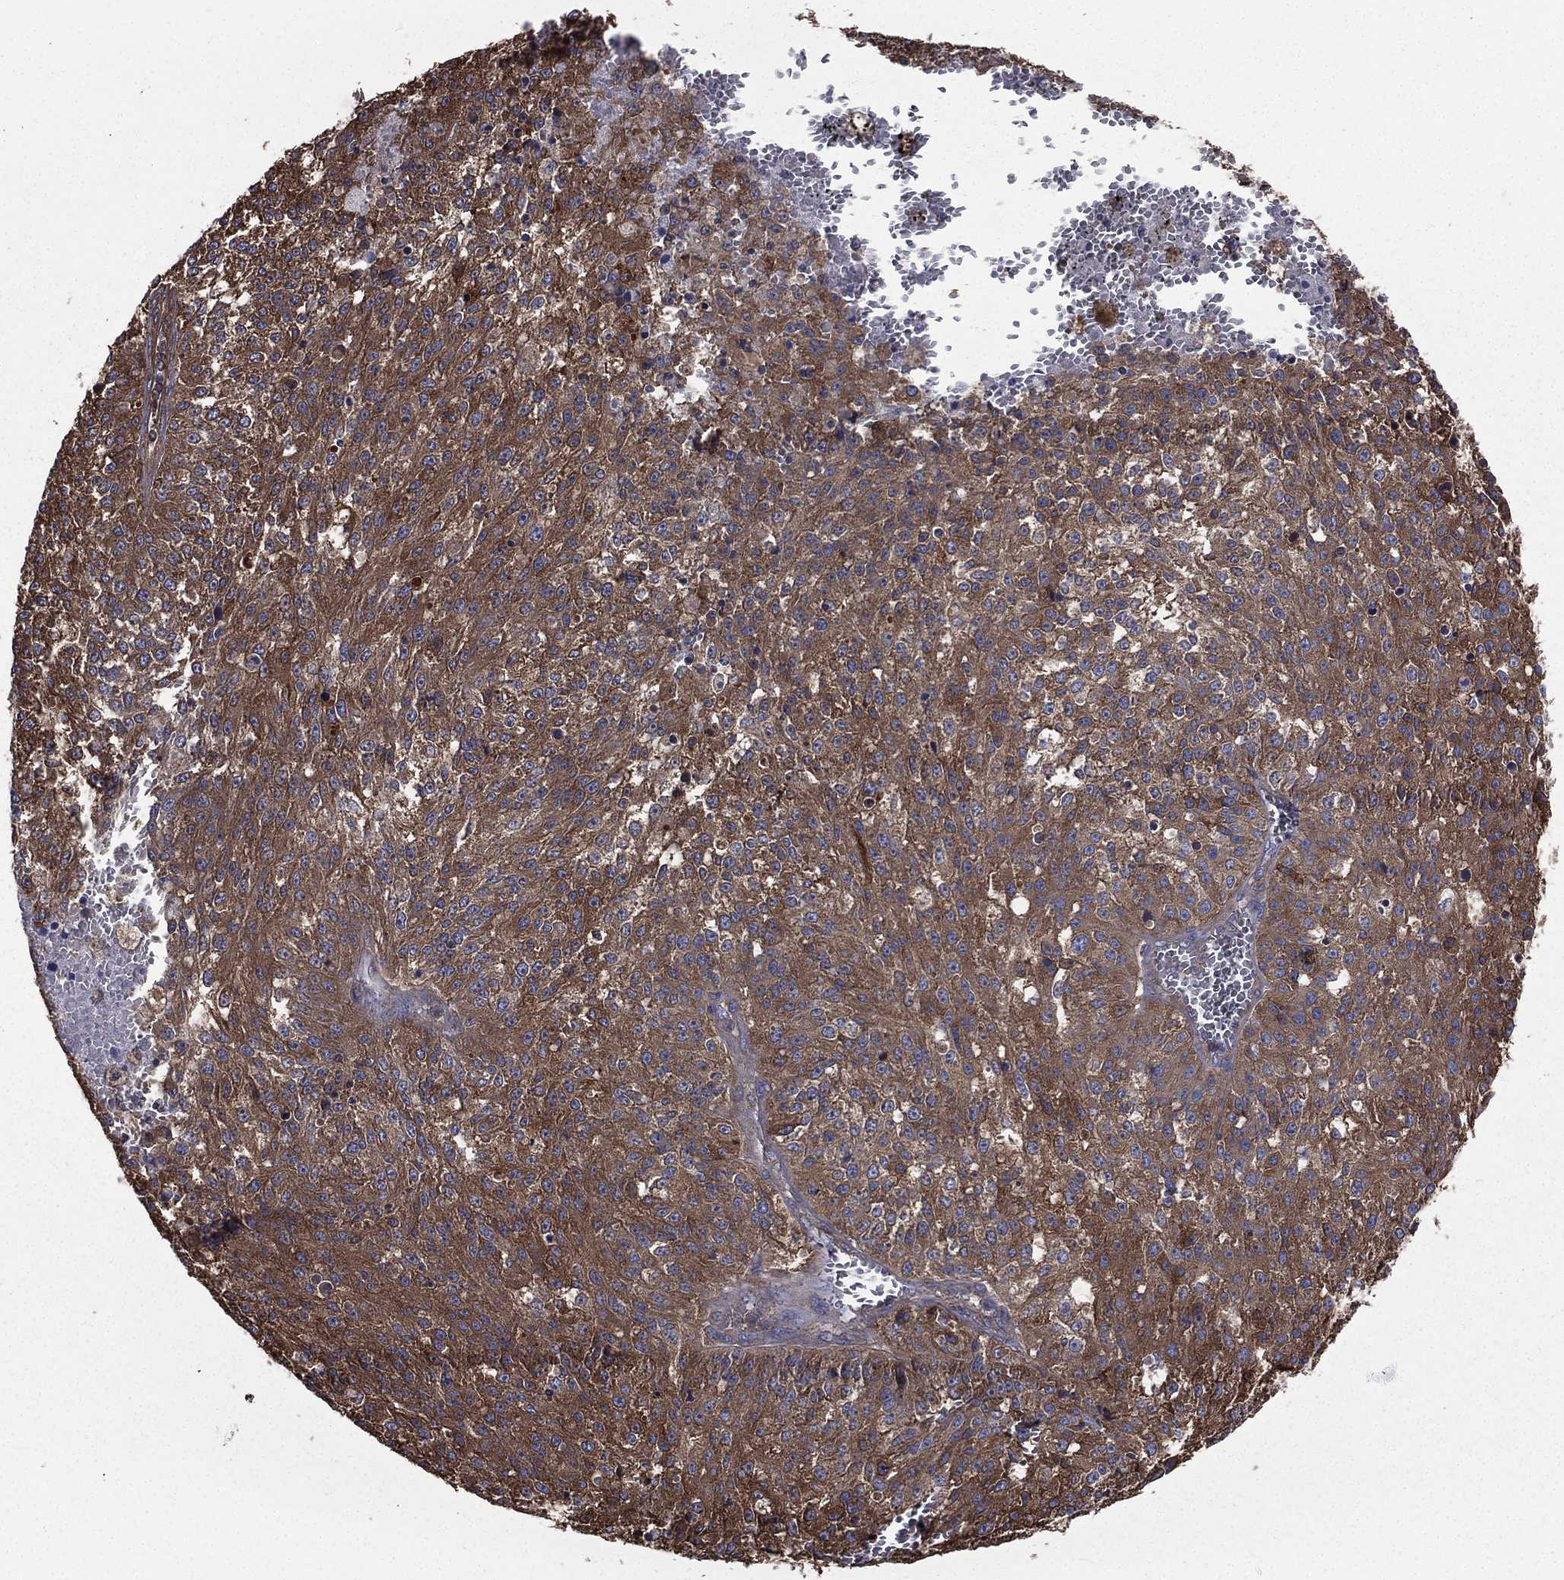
{"staining": {"intensity": "strong", "quantity": ">75%", "location": "cytoplasmic/membranous"}, "tissue": "melanoma", "cell_type": "Tumor cells", "image_type": "cancer", "snomed": [{"axis": "morphology", "description": "Malignant melanoma, Metastatic site"}, {"axis": "topography", "description": "Lymph node"}], "caption": "Immunohistochemistry histopathology image of neoplastic tissue: malignant melanoma (metastatic site) stained using IHC reveals high levels of strong protein expression localized specifically in the cytoplasmic/membranous of tumor cells, appearing as a cytoplasmic/membranous brown color.", "gene": "SARS1", "patient": {"sex": "female", "age": 64}}